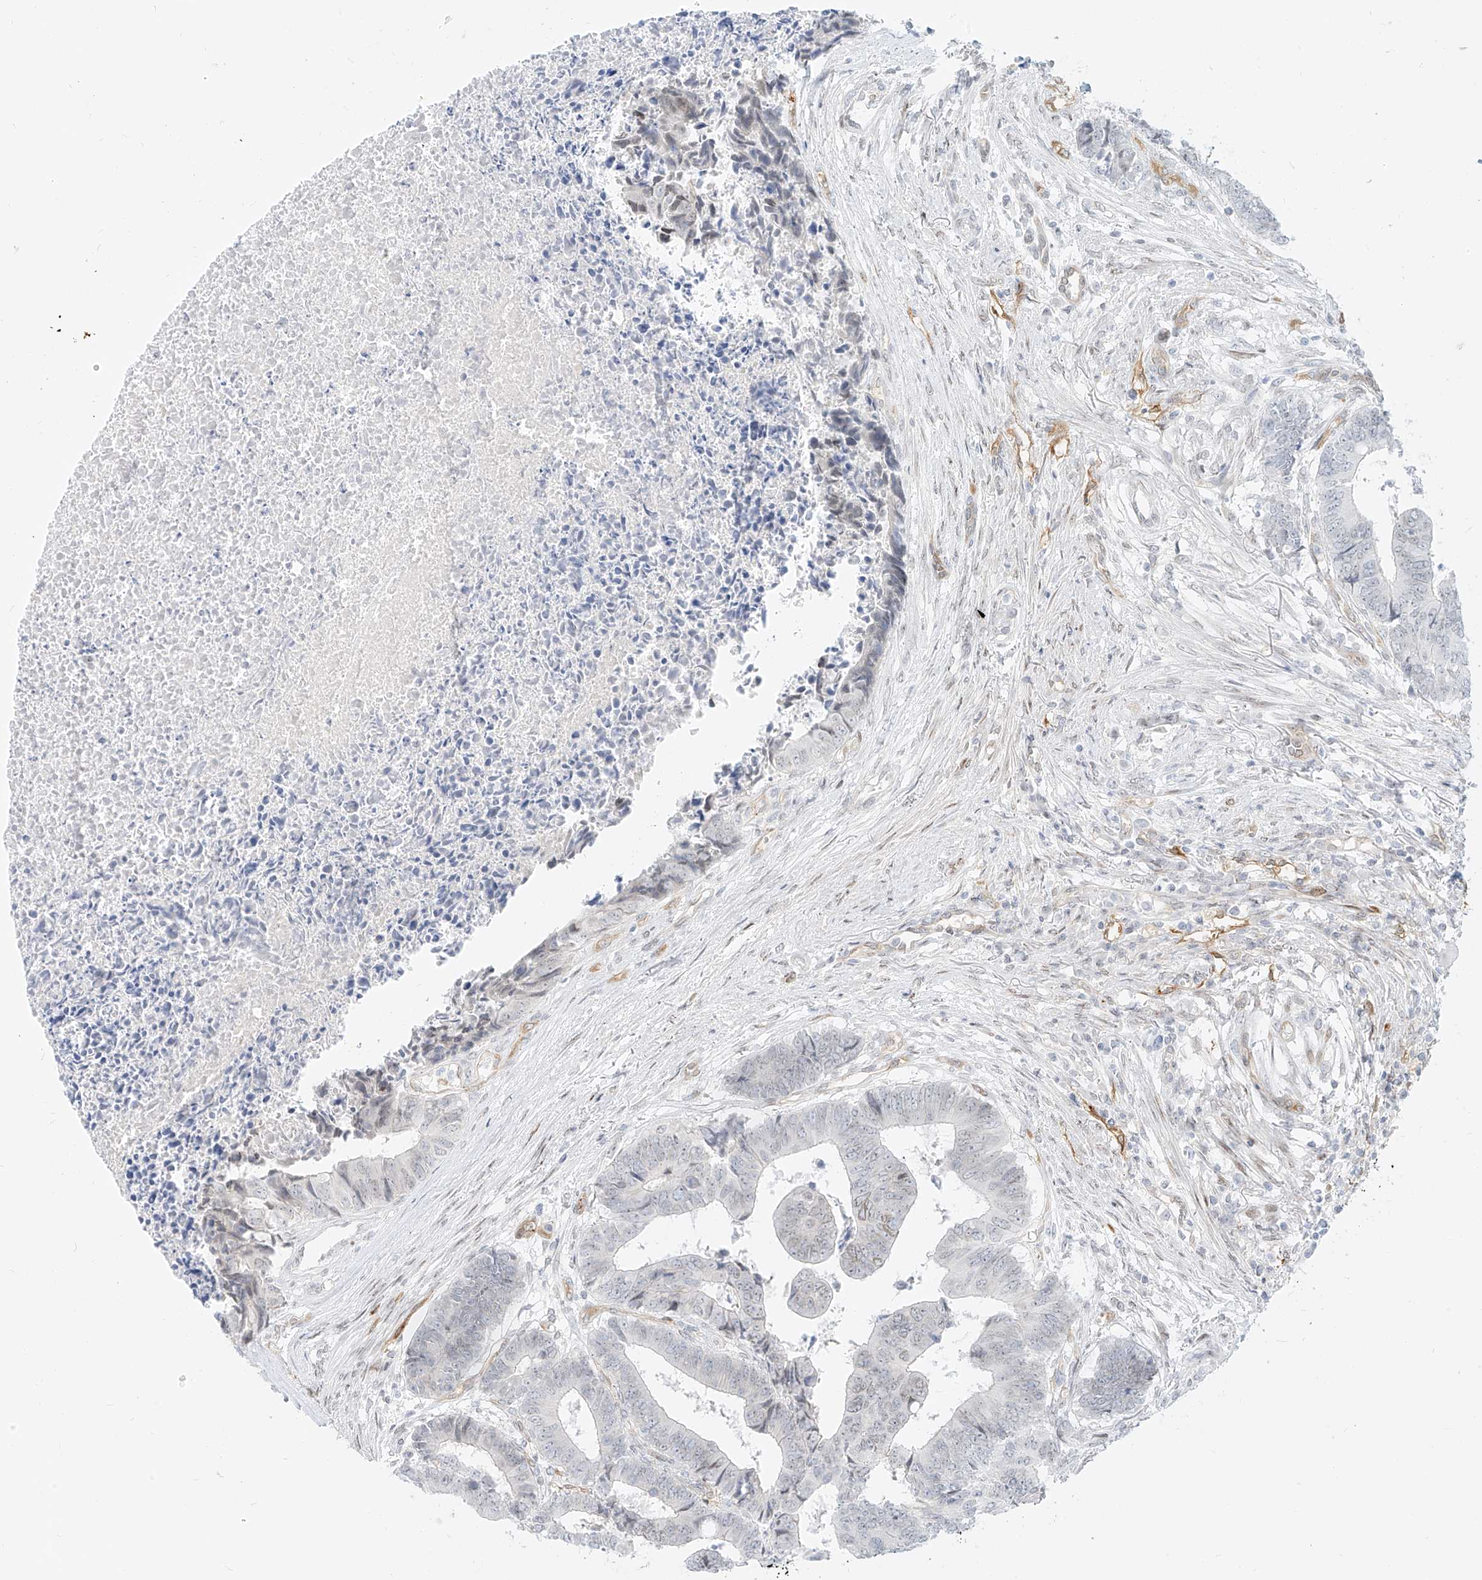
{"staining": {"intensity": "negative", "quantity": "none", "location": "none"}, "tissue": "colorectal cancer", "cell_type": "Tumor cells", "image_type": "cancer", "snomed": [{"axis": "morphology", "description": "Adenocarcinoma, NOS"}, {"axis": "topography", "description": "Rectum"}], "caption": "An immunohistochemistry photomicrograph of colorectal cancer is shown. There is no staining in tumor cells of colorectal cancer.", "gene": "NHSL1", "patient": {"sex": "male", "age": 84}}